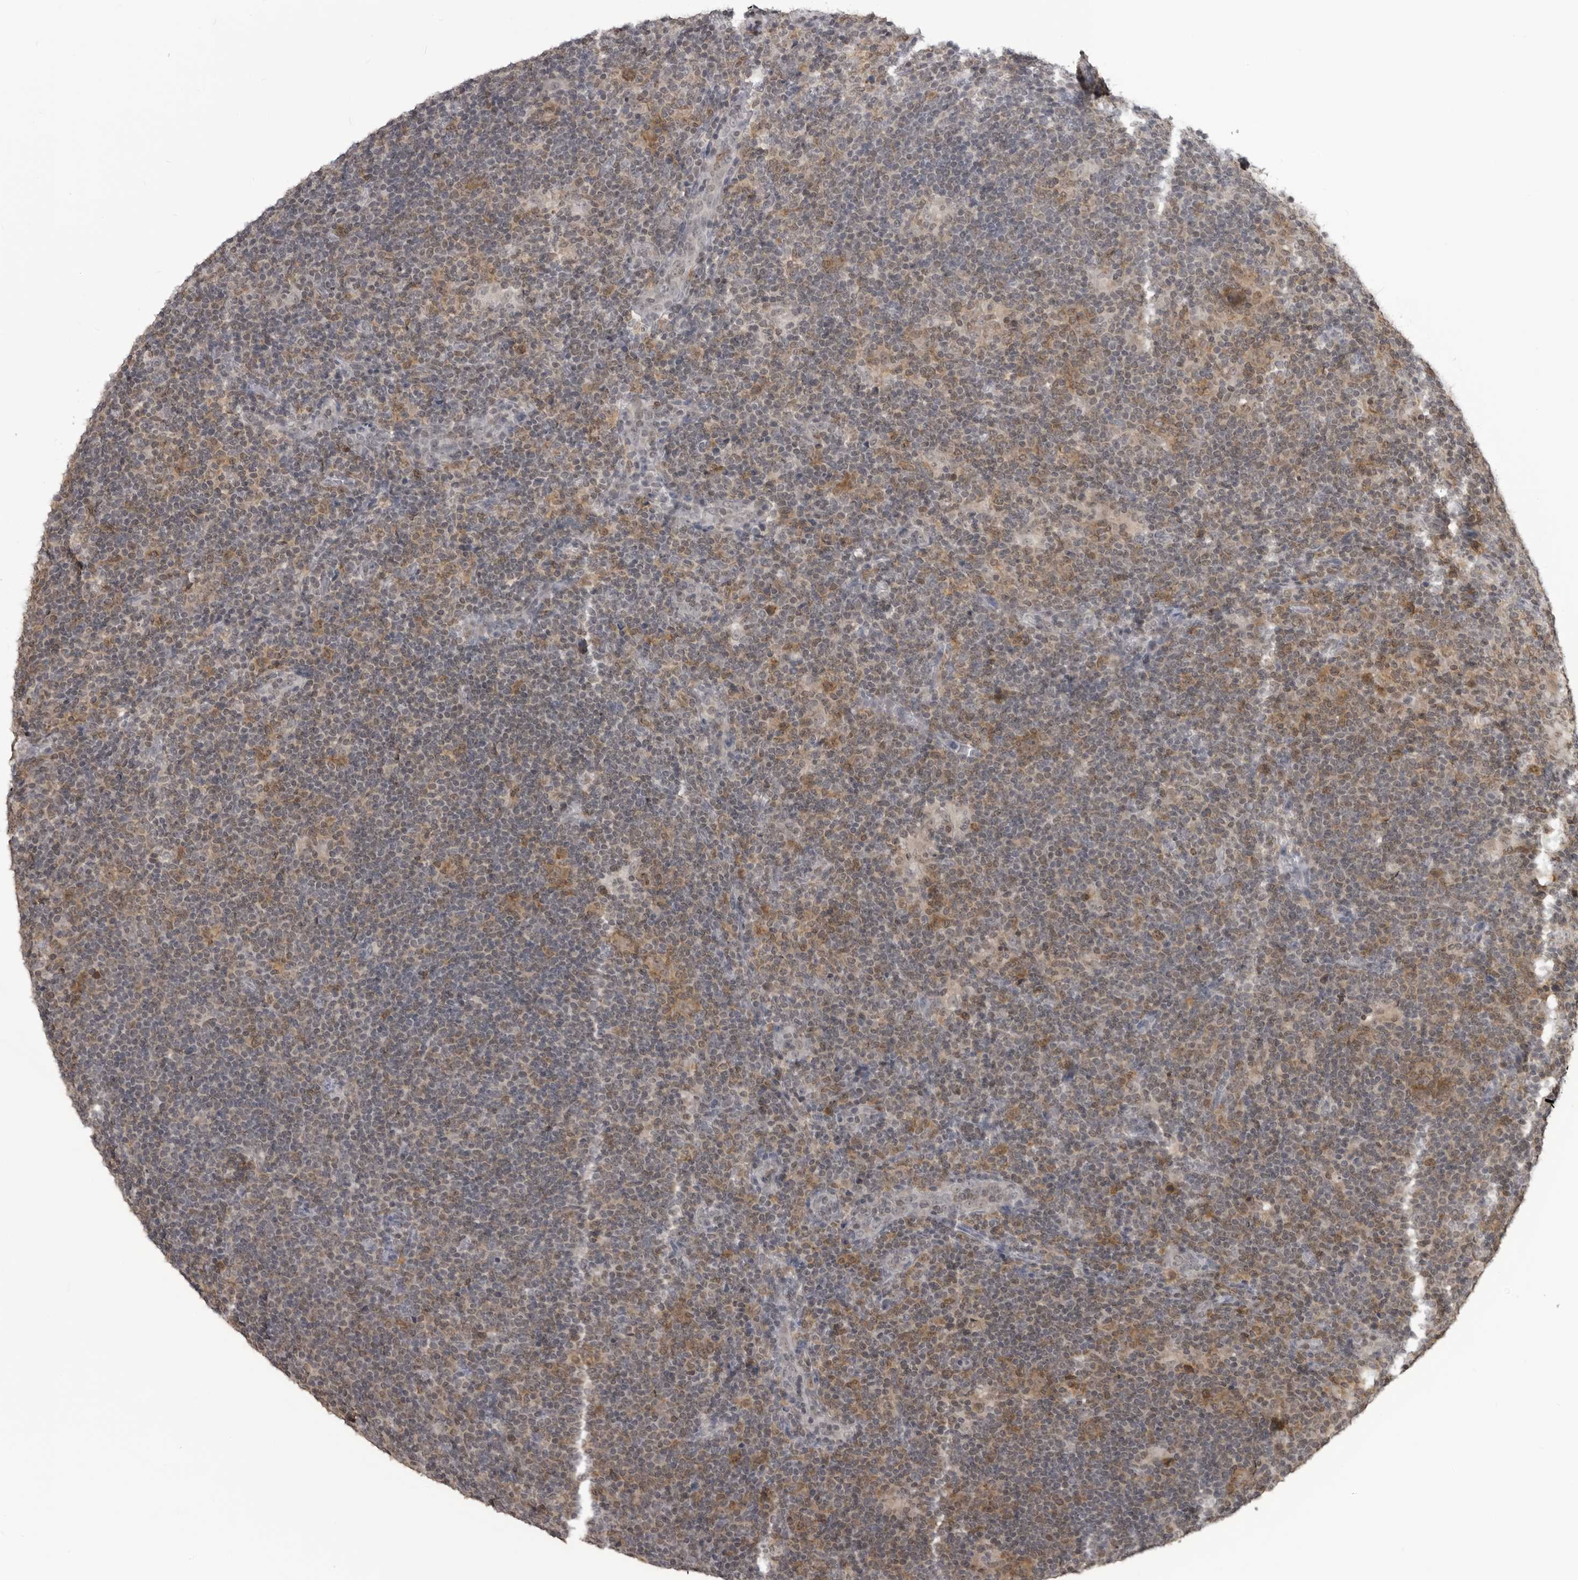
{"staining": {"intensity": "weak", "quantity": "25%-75%", "location": "cytoplasmic/membranous"}, "tissue": "lymphoma", "cell_type": "Tumor cells", "image_type": "cancer", "snomed": [{"axis": "morphology", "description": "Hodgkin's disease, NOS"}, {"axis": "topography", "description": "Lymph node"}], "caption": "A micrograph of lymphoma stained for a protein demonstrates weak cytoplasmic/membranous brown staining in tumor cells.", "gene": "PDCL3", "patient": {"sex": "female", "age": 57}}